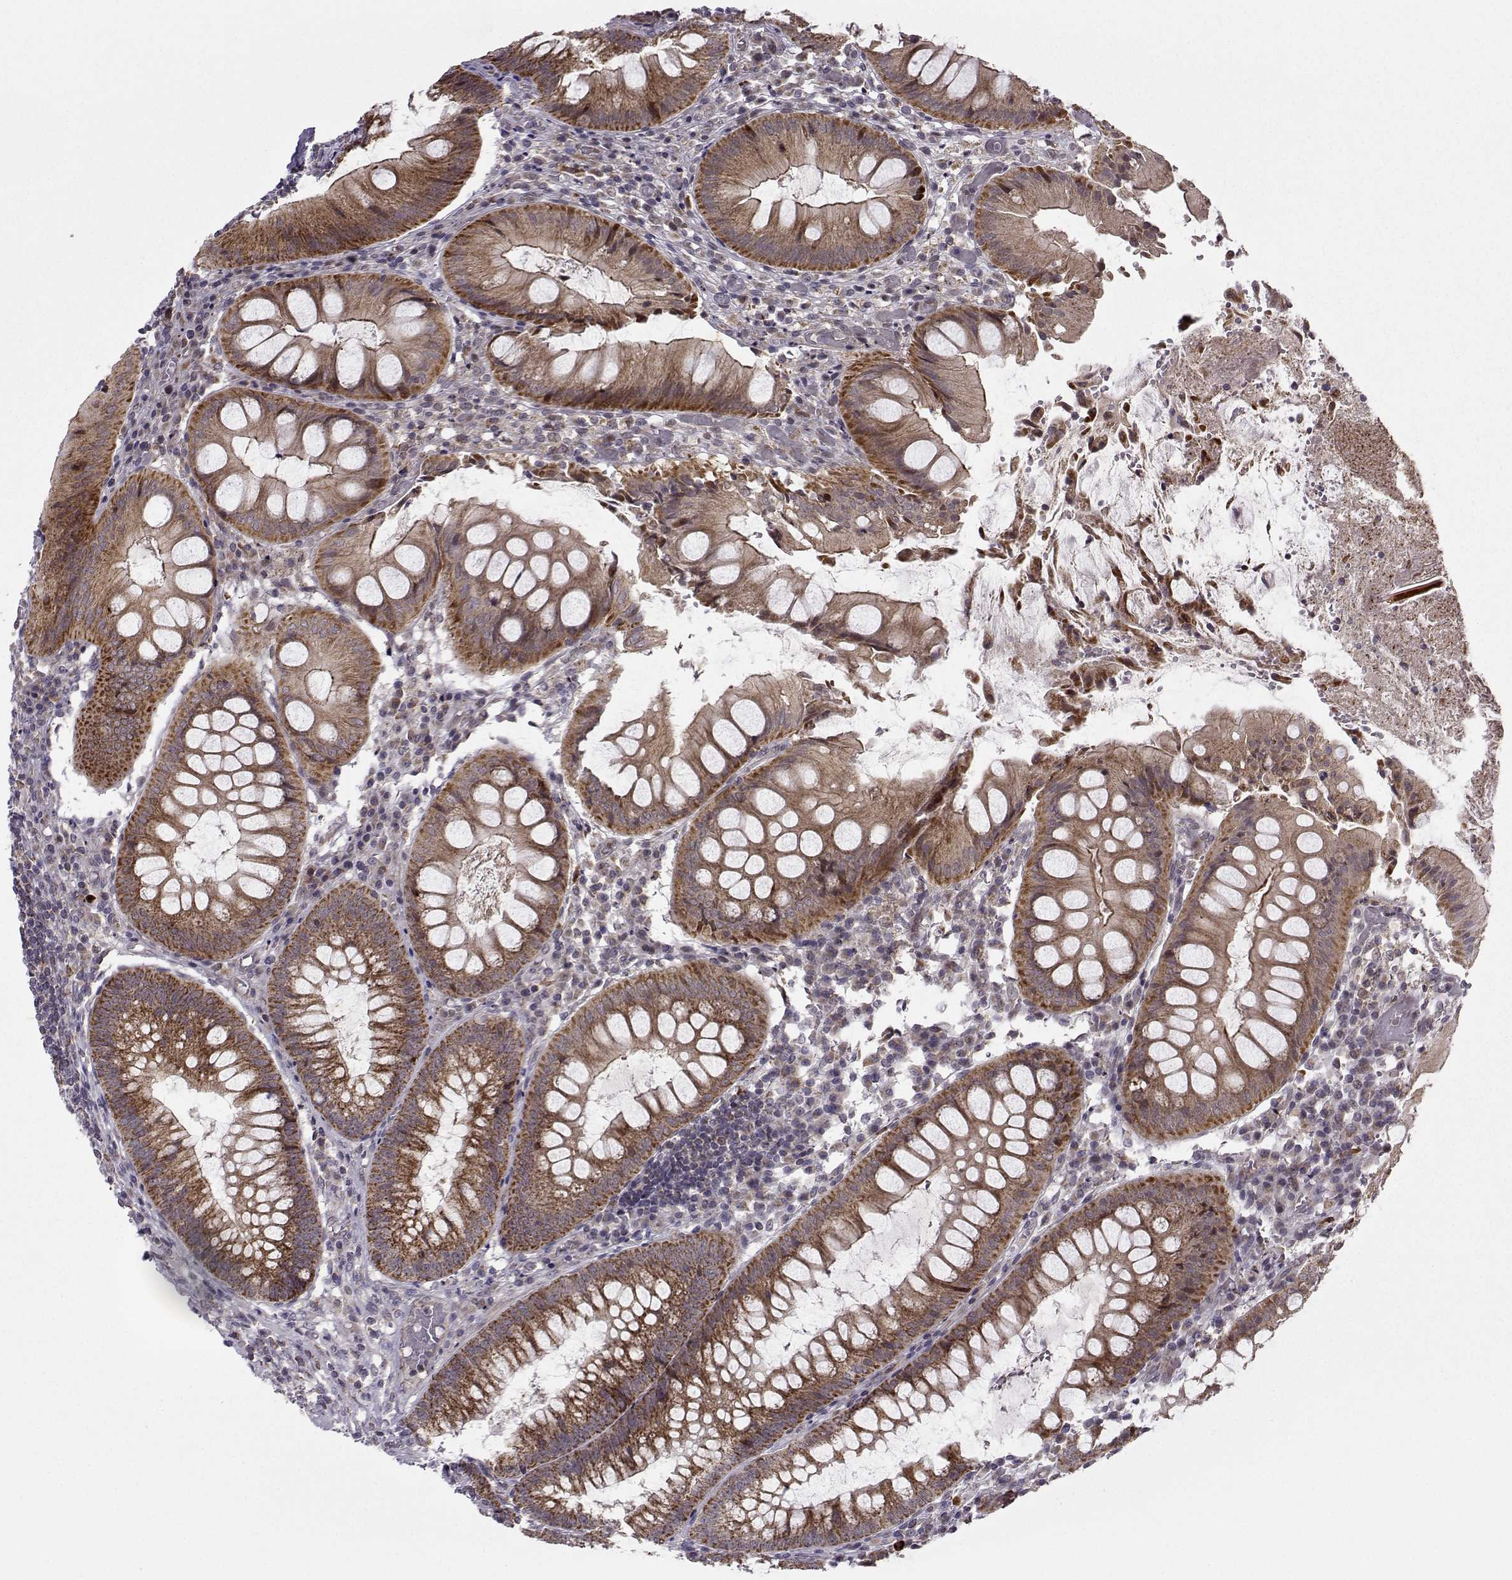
{"staining": {"intensity": "strong", "quantity": "25%-75%", "location": "cytoplasmic/membranous"}, "tissue": "appendix", "cell_type": "Glandular cells", "image_type": "normal", "snomed": [{"axis": "morphology", "description": "Normal tissue, NOS"}, {"axis": "morphology", "description": "Inflammation, NOS"}, {"axis": "topography", "description": "Appendix"}], "caption": "Appendix stained for a protein exhibits strong cytoplasmic/membranous positivity in glandular cells. The protein is shown in brown color, while the nuclei are stained blue.", "gene": "NECAB3", "patient": {"sex": "male", "age": 16}}